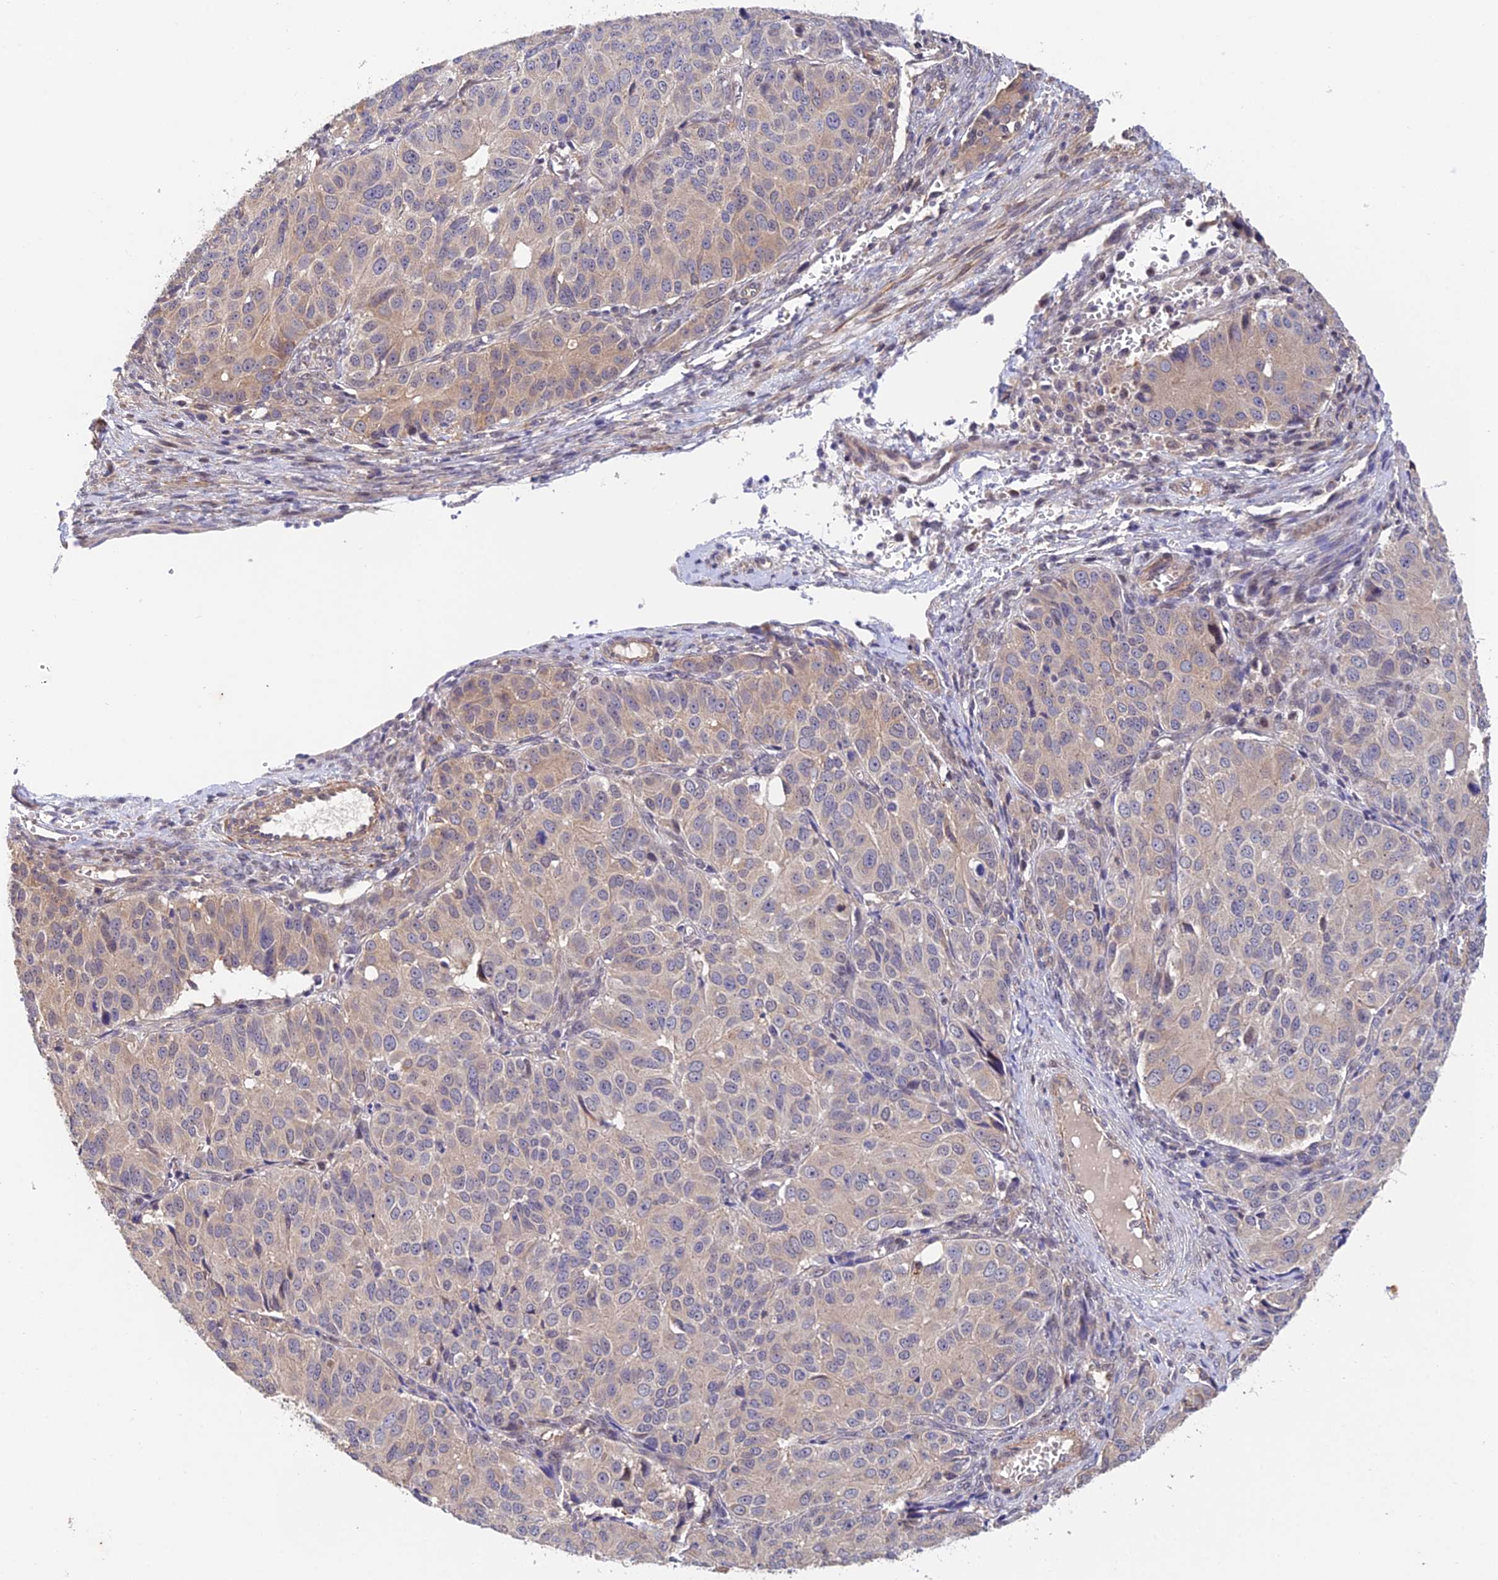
{"staining": {"intensity": "weak", "quantity": "<25%", "location": "cytoplasmic/membranous"}, "tissue": "ovarian cancer", "cell_type": "Tumor cells", "image_type": "cancer", "snomed": [{"axis": "morphology", "description": "Carcinoma, endometroid"}, {"axis": "topography", "description": "Ovary"}], "caption": "High magnification brightfield microscopy of endometroid carcinoma (ovarian) stained with DAB (3,3'-diaminobenzidine) (brown) and counterstained with hematoxylin (blue): tumor cells show no significant staining.", "gene": "CWH43", "patient": {"sex": "female", "age": 51}}